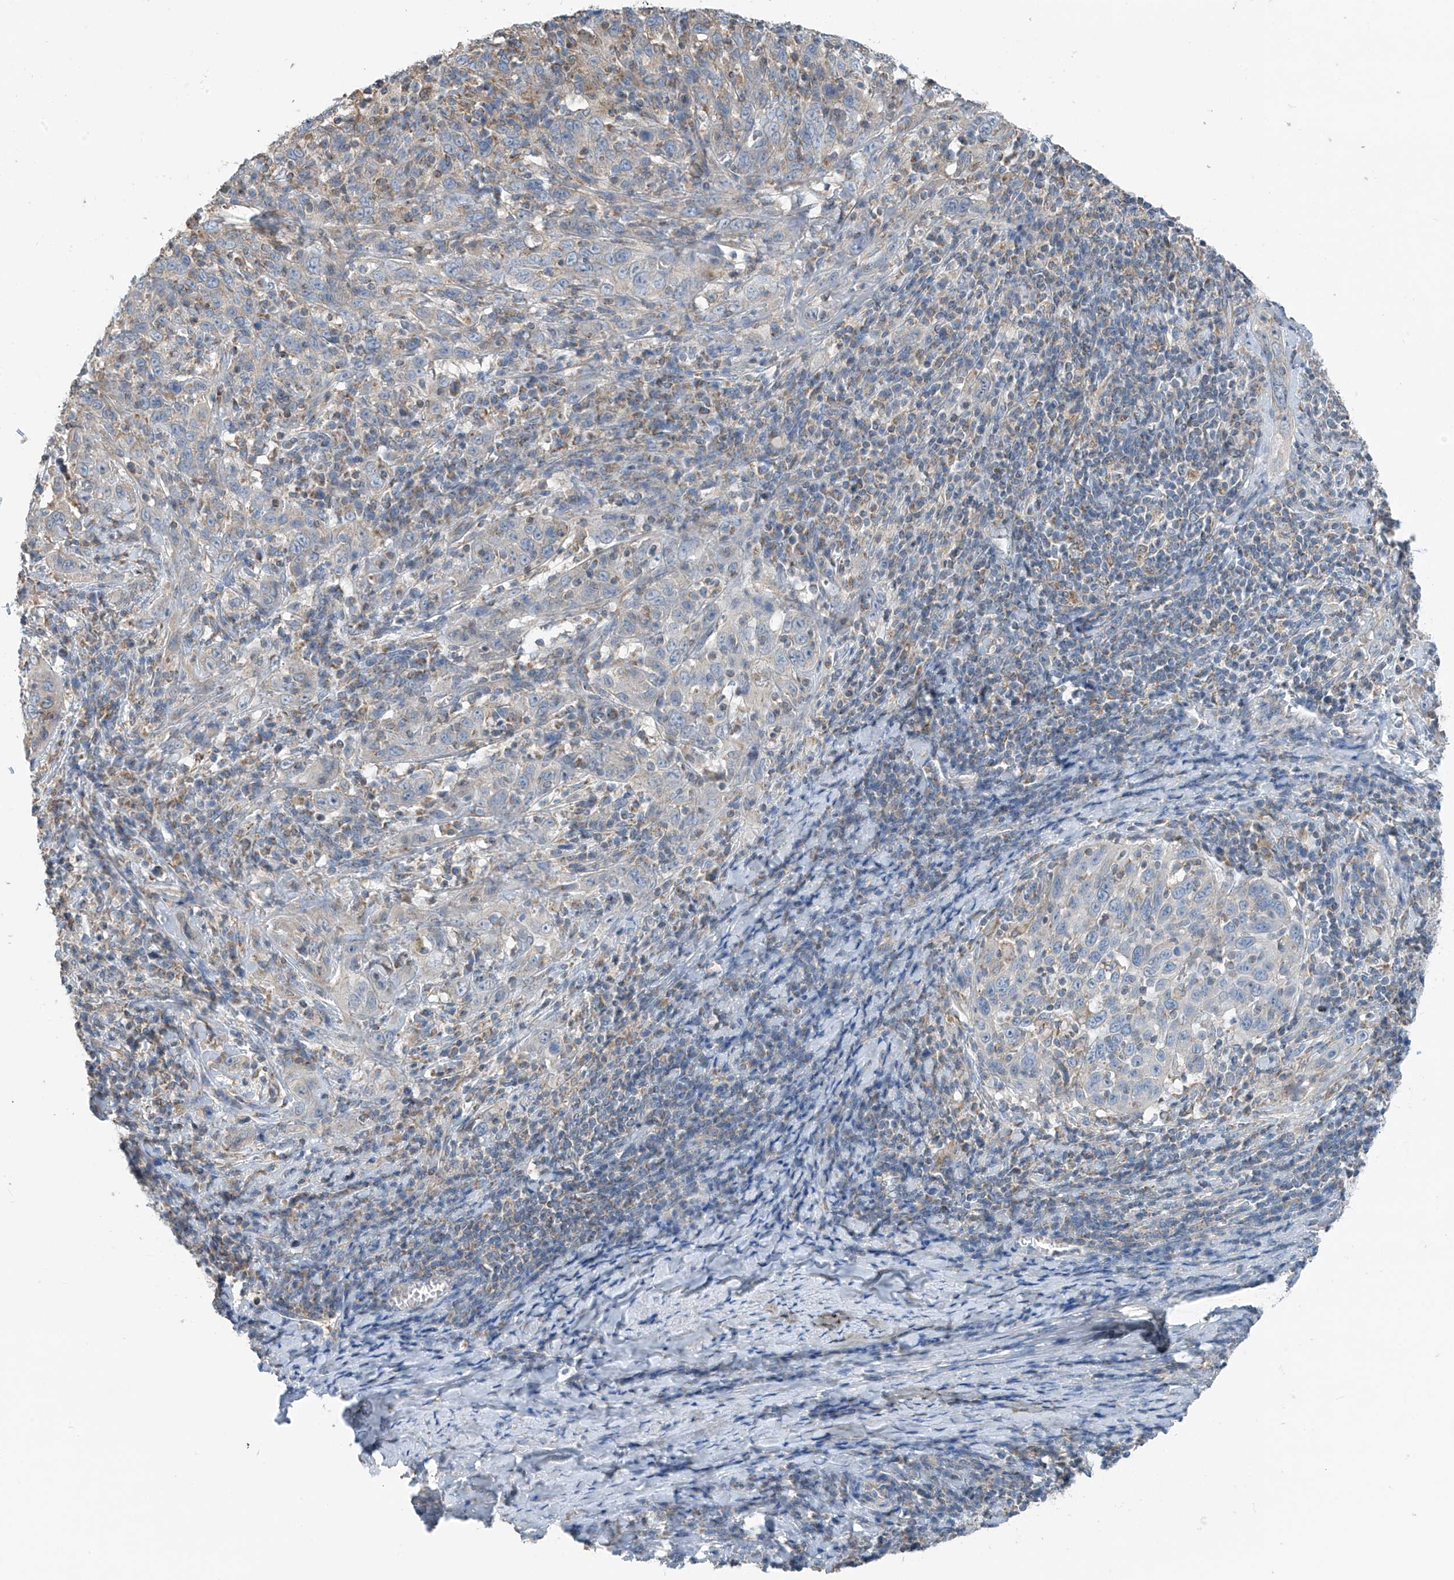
{"staining": {"intensity": "negative", "quantity": "none", "location": "none"}, "tissue": "cervical cancer", "cell_type": "Tumor cells", "image_type": "cancer", "snomed": [{"axis": "morphology", "description": "Squamous cell carcinoma, NOS"}, {"axis": "topography", "description": "Cervix"}], "caption": "There is no significant expression in tumor cells of cervical squamous cell carcinoma.", "gene": "SYN3", "patient": {"sex": "female", "age": 46}}